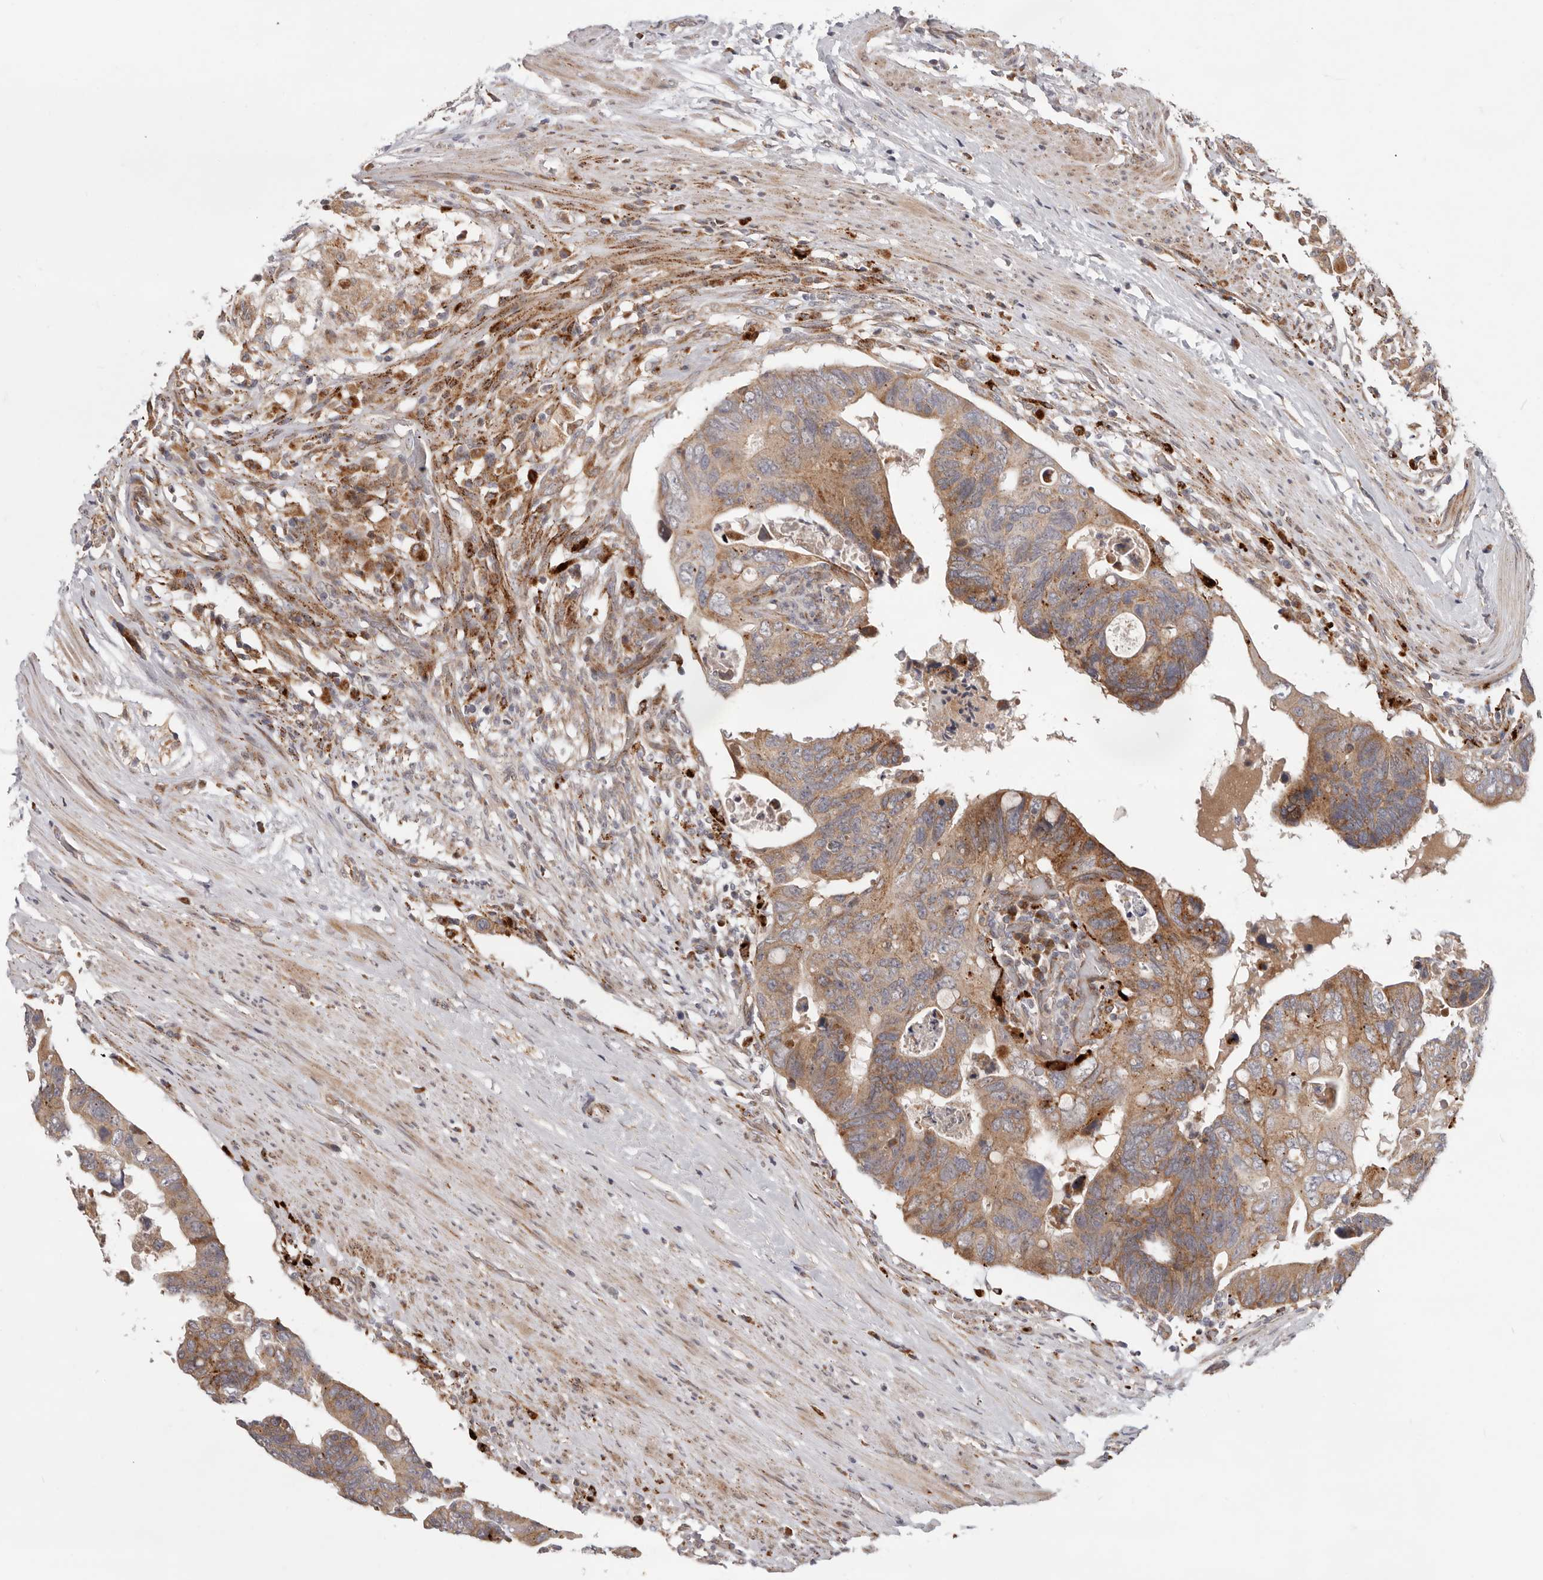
{"staining": {"intensity": "moderate", "quantity": ">75%", "location": "cytoplasmic/membranous"}, "tissue": "colorectal cancer", "cell_type": "Tumor cells", "image_type": "cancer", "snomed": [{"axis": "morphology", "description": "Adenocarcinoma, NOS"}, {"axis": "topography", "description": "Rectum"}], "caption": "Tumor cells exhibit moderate cytoplasmic/membranous expression in approximately >75% of cells in colorectal cancer (adenocarcinoma).", "gene": "TOR3A", "patient": {"sex": "male", "age": 53}}